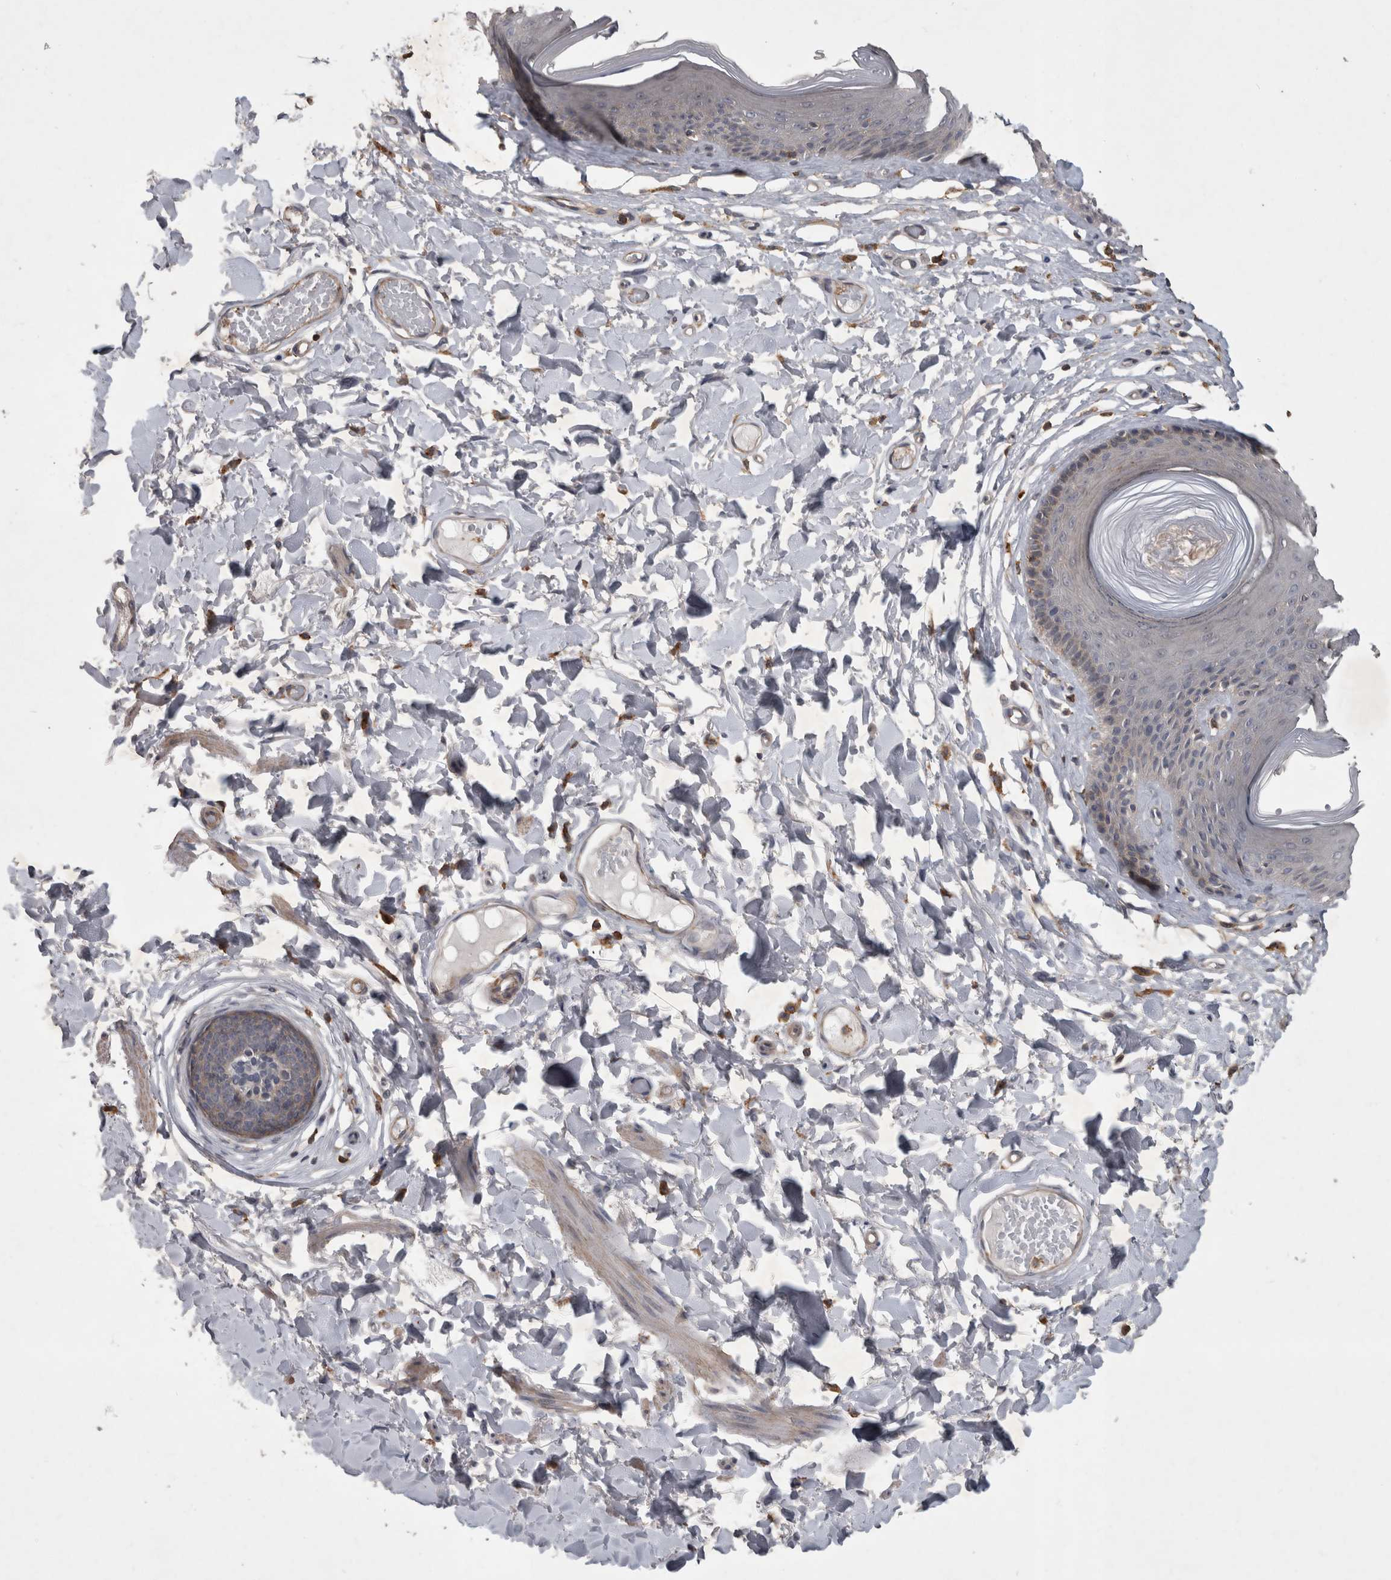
{"staining": {"intensity": "weak", "quantity": "<25%", "location": "cytoplasmic/membranous"}, "tissue": "skin", "cell_type": "Epidermal cells", "image_type": "normal", "snomed": [{"axis": "morphology", "description": "Normal tissue, NOS"}, {"axis": "topography", "description": "Vulva"}], "caption": "The immunohistochemistry photomicrograph has no significant expression in epidermal cells of skin. (Stains: DAB immunohistochemistry (IHC) with hematoxylin counter stain, Microscopy: brightfield microscopy at high magnification).", "gene": "SPATA48", "patient": {"sex": "female", "age": 73}}